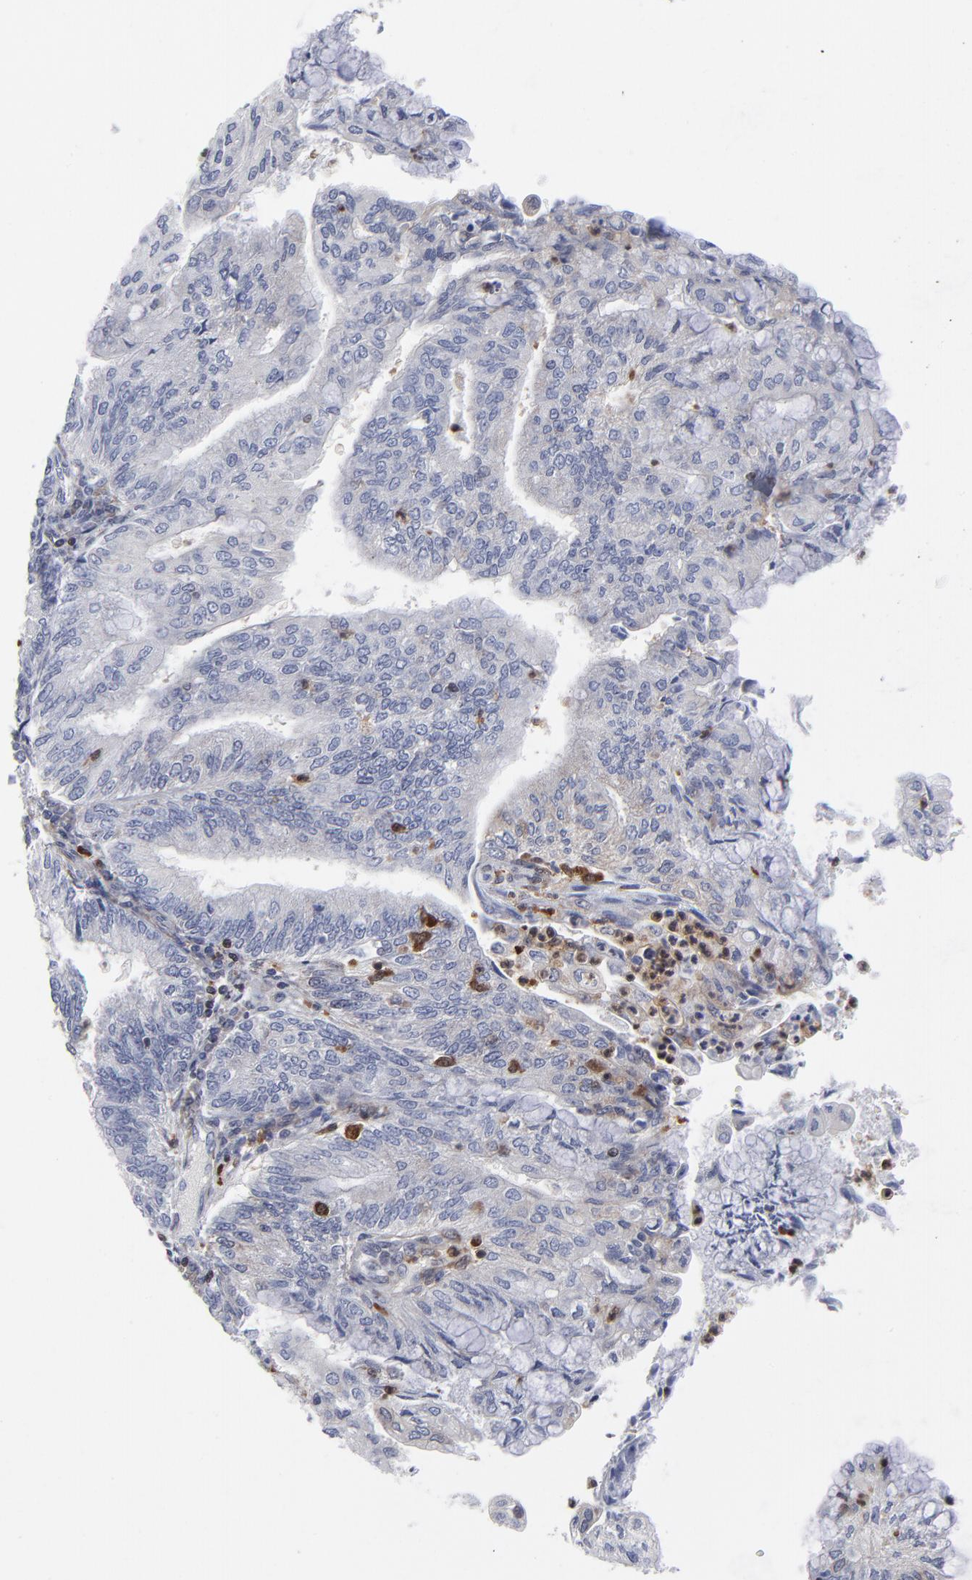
{"staining": {"intensity": "negative", "quantity": "none", "location": "none"}, "tissue": "endometrial cancer", "cell_type": "Tumor cells", "image_type": "cancer", "snomed": [{"axis": "morphology", "description": "Adenocarcinoma, NOS"}, {"axis": "topography", "description": "Endometrium"}], "caption": "The histopathology image shows no staining of tumor cells in endometrial adenocarcinoma.", "gene": "MAP2K1", "patient": {"sex": "female", "age": 59}}